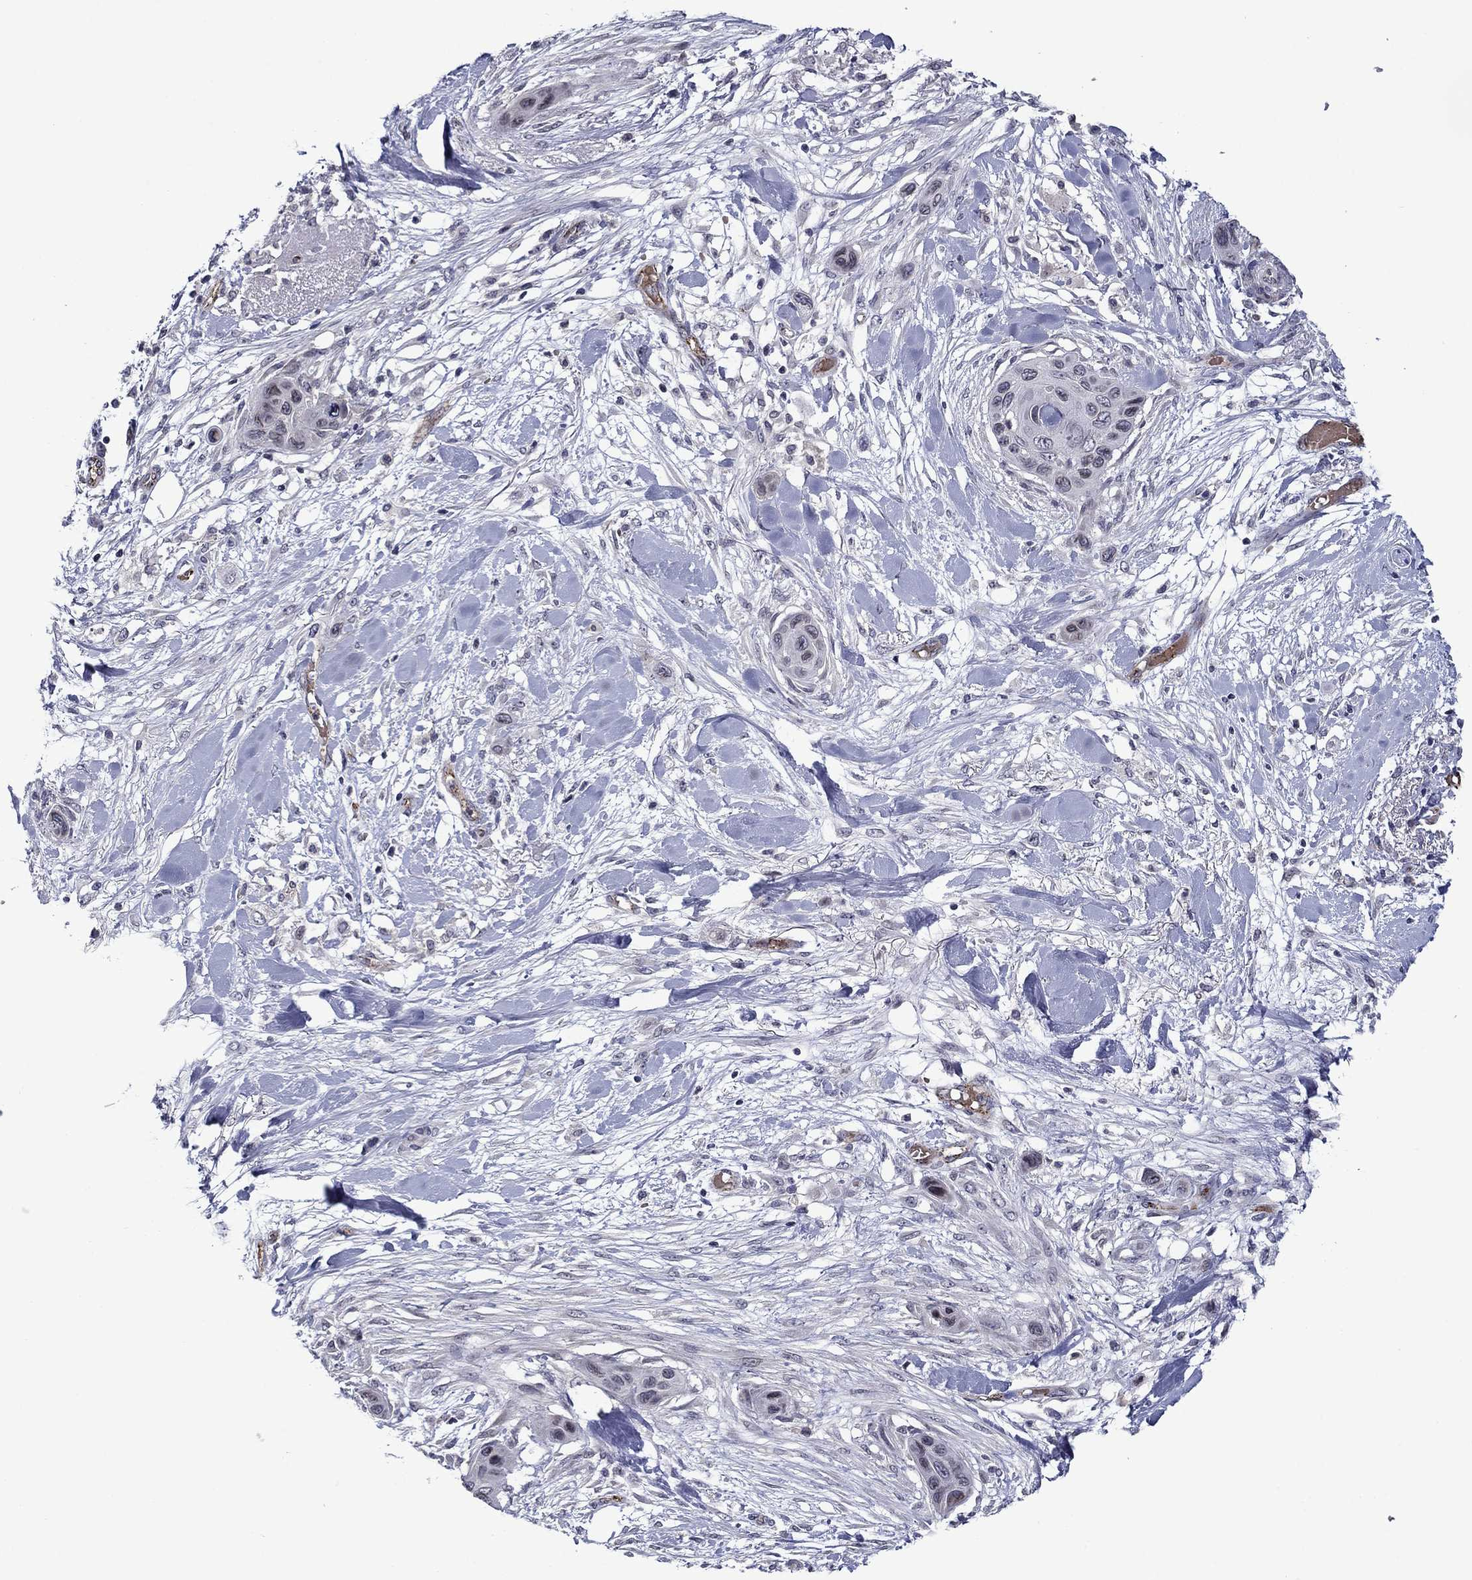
{"staining": {"intensity": "negative", "quantity": "none", "location": "none"}, "tissue": "skin cancer", "cell_type": "Tumor cells", "image_type": "cancer", "snomed": [{"axis": "morphology", "description": "Squamous cell carcinoma, NOS"}, {"axis": "topography", "description": "Skin"}], "caption": "High power microscopy image of an IHC photomicrograph of skin cancer, revealing no significant staining in tumor cells.", "gene": "SLITRK1", "patient": {"sex": "male", "age": 79}}